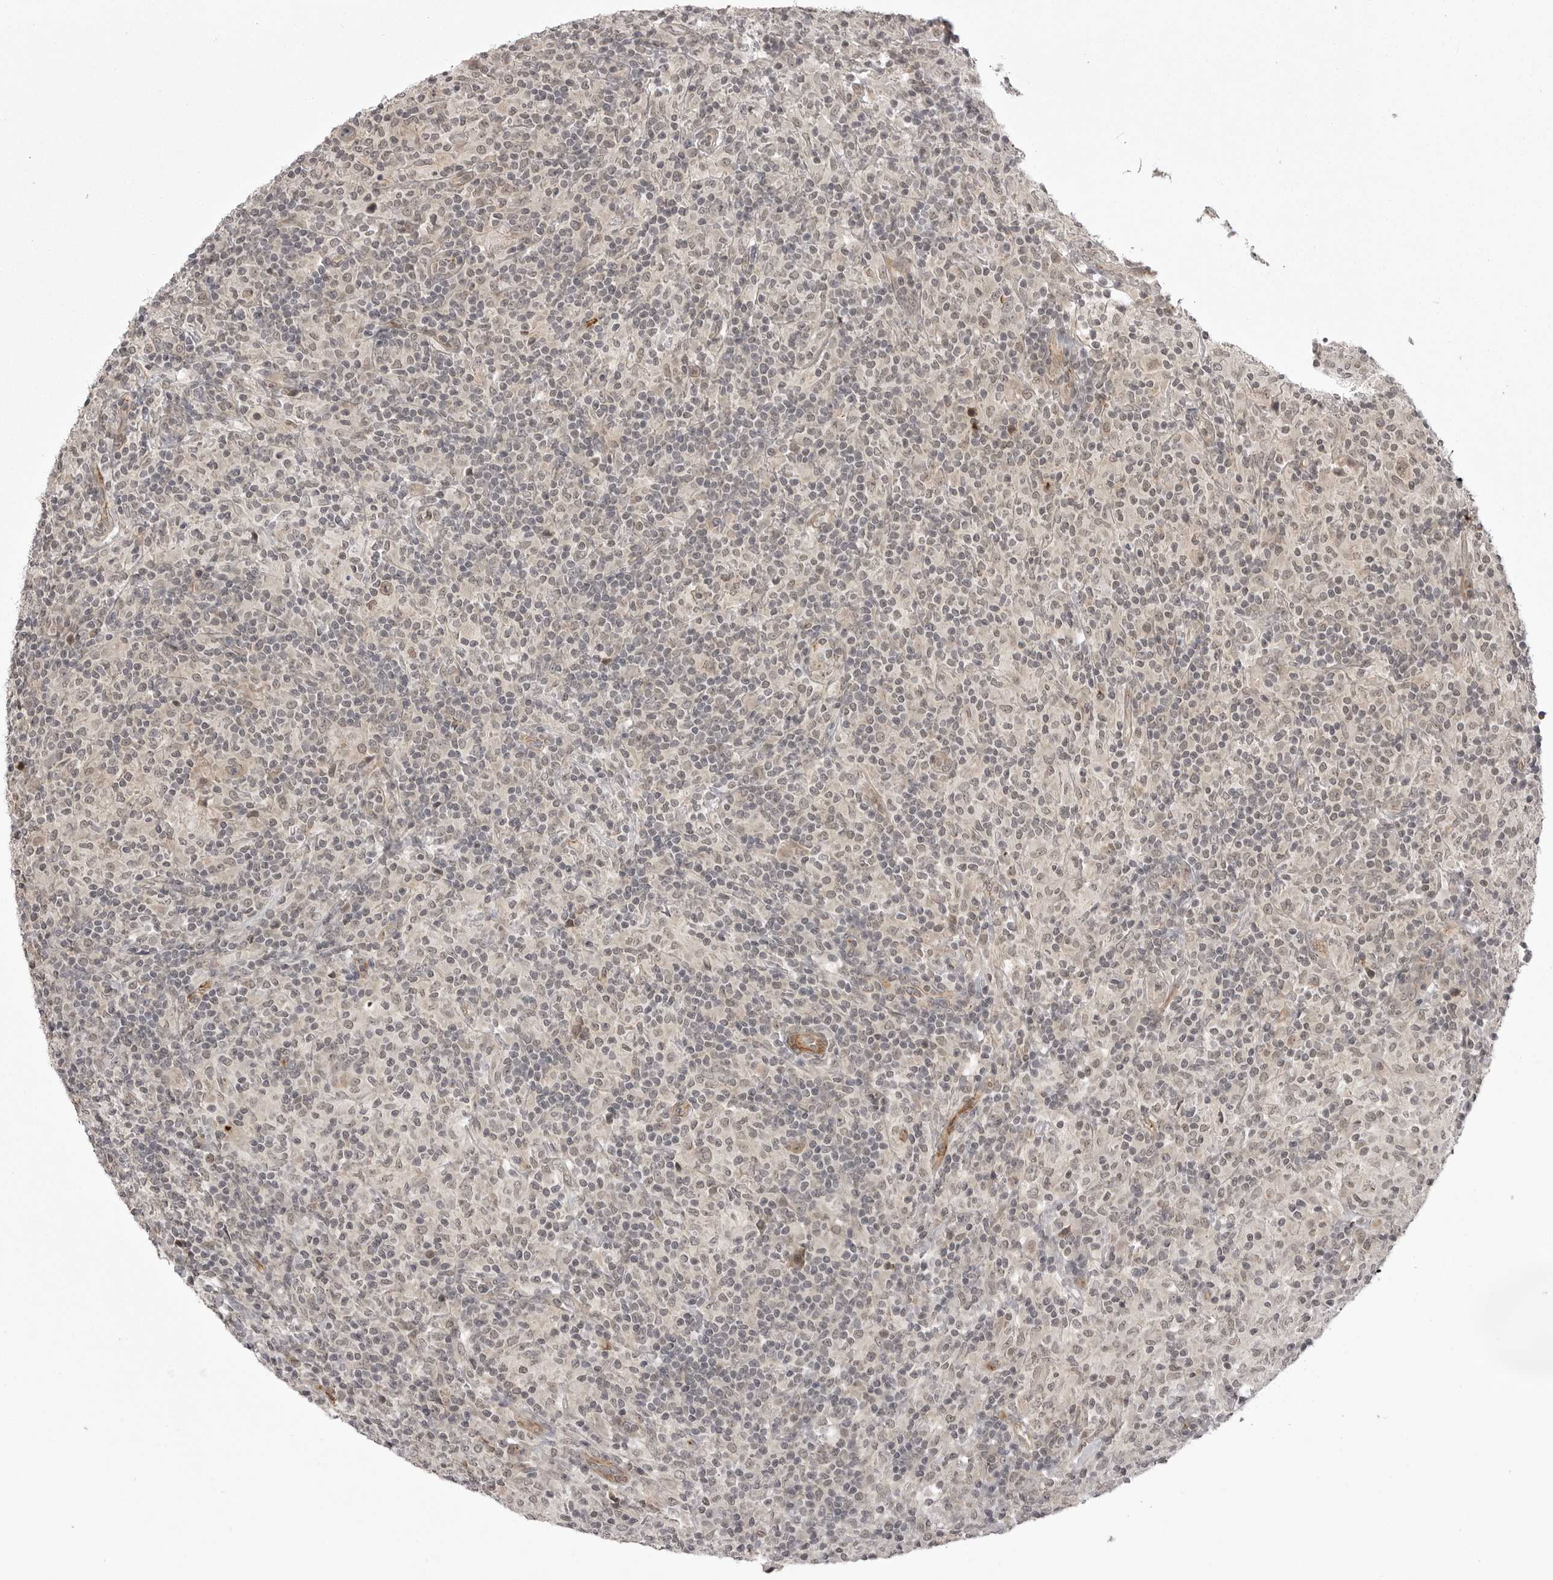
{"staining": {"intensity": "weak", "quantity": "25%-75%", "location": "nuclear"}, "tissue": "lymphoma", "cell_type": "Tumor cells", "image_type": "cancer", "snomed": [{"axis": "morphology", "description": "Hodgkin's disease, NOS"}, {"axis": "topography", "description": "Lymph node"}], "caption": "Hodgkin's disease stained with a brown dye displays weak nuclear positive expression in about 25%-75% of tumor cells.", "gene": "SORBS1", "patient": {"sex": "male", "age": 70}}